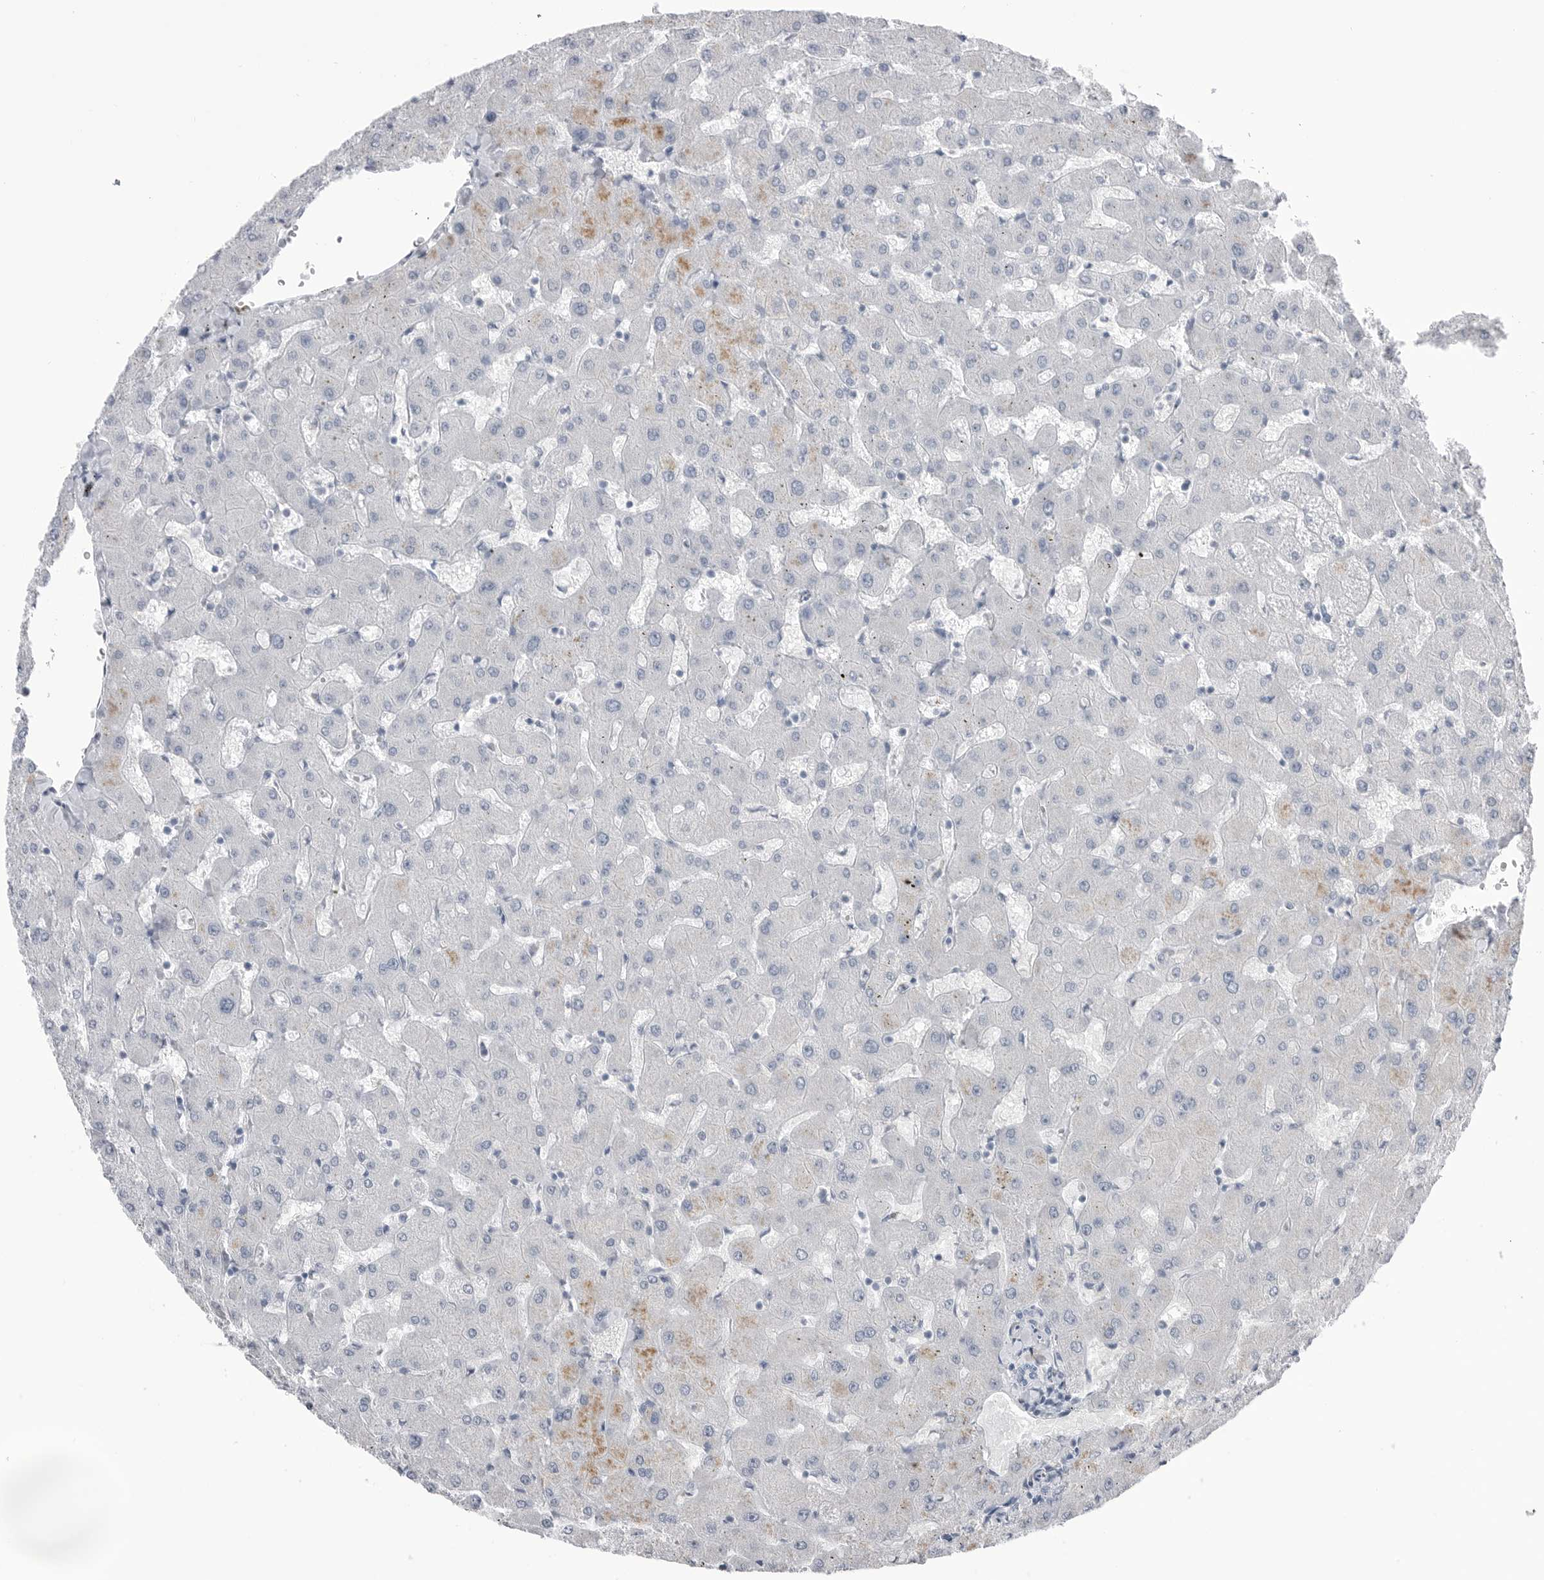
{"staining": {"intensity": "negative", "quantity": "none", "location": "none"}, "tissue": "liver", "cell_type": "Cholangiocytes", "image_type": "normal", "snomed": [{"axis": "morphology", "description": "Normal tissue, NOS"}, {"axis": "topography", "description": "Liver"}], "caption": "An immunohistochemistry (IHC) micrograph of normal liver is shown. There is no staining in cholangiocytes of liver.", "gene": "ABHD12", "patient": {"sex": "female", "age": 63}}